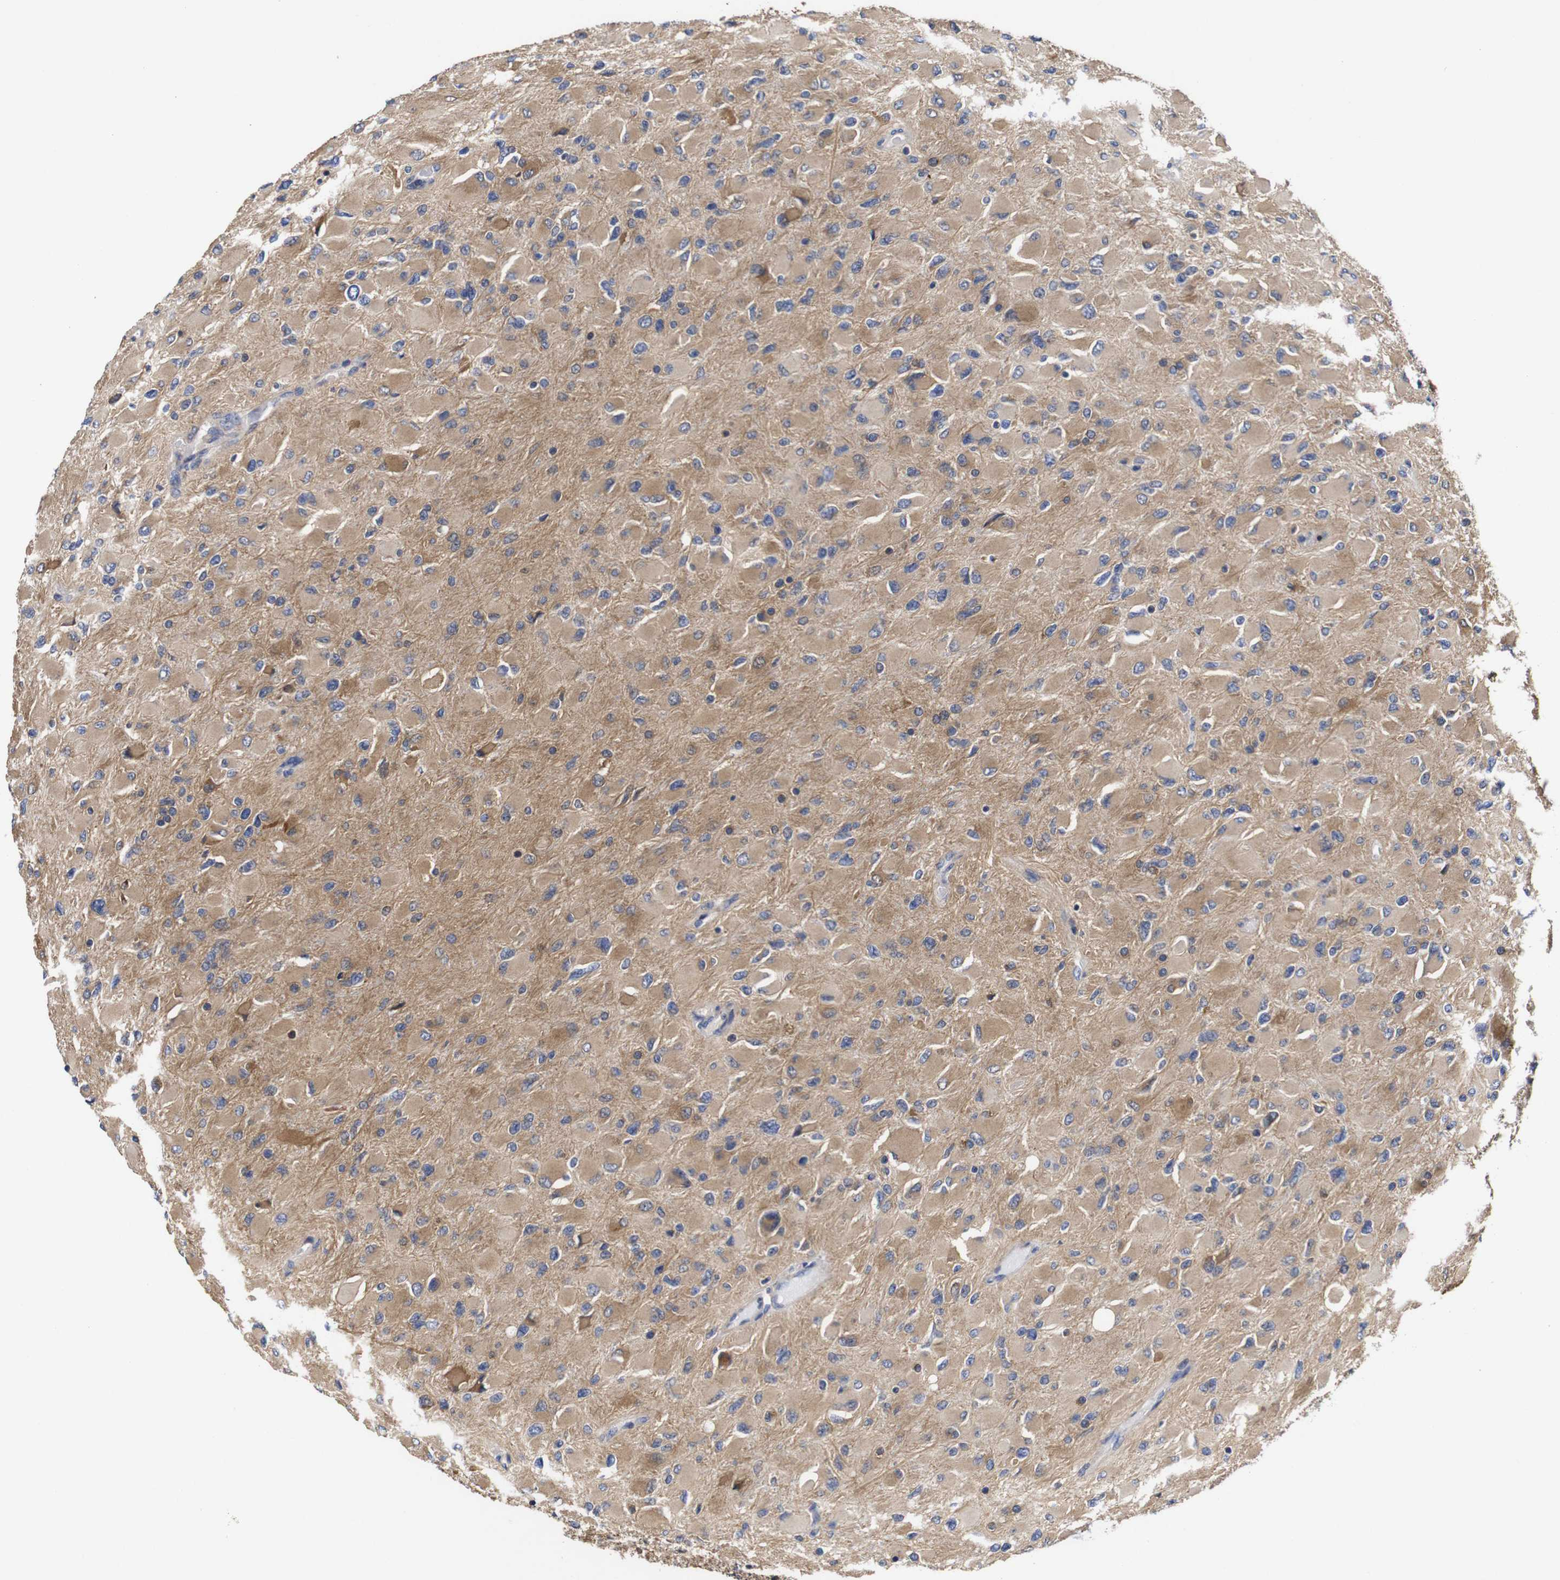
{"staining": {"intensity": "weak", "quantity": ">75%", "location": "cytoplasmic/membranous"}, "tissue": "glioma", "cell_type": "Tumor cells", "image_type": "cancer", "snomed": [{"axis": "morphology", "description": "Glioma, malignant, High grade"}, {"axis": "topography", "description": "Cerebral cortex"}], "caption": "A low amount of weak cytoplasmic/membranous positivity is seen in about >75% of tumor cells in glioma tissue.", "gene": "LRRCC1", "patient": {"sex": "female", "age": 36}}